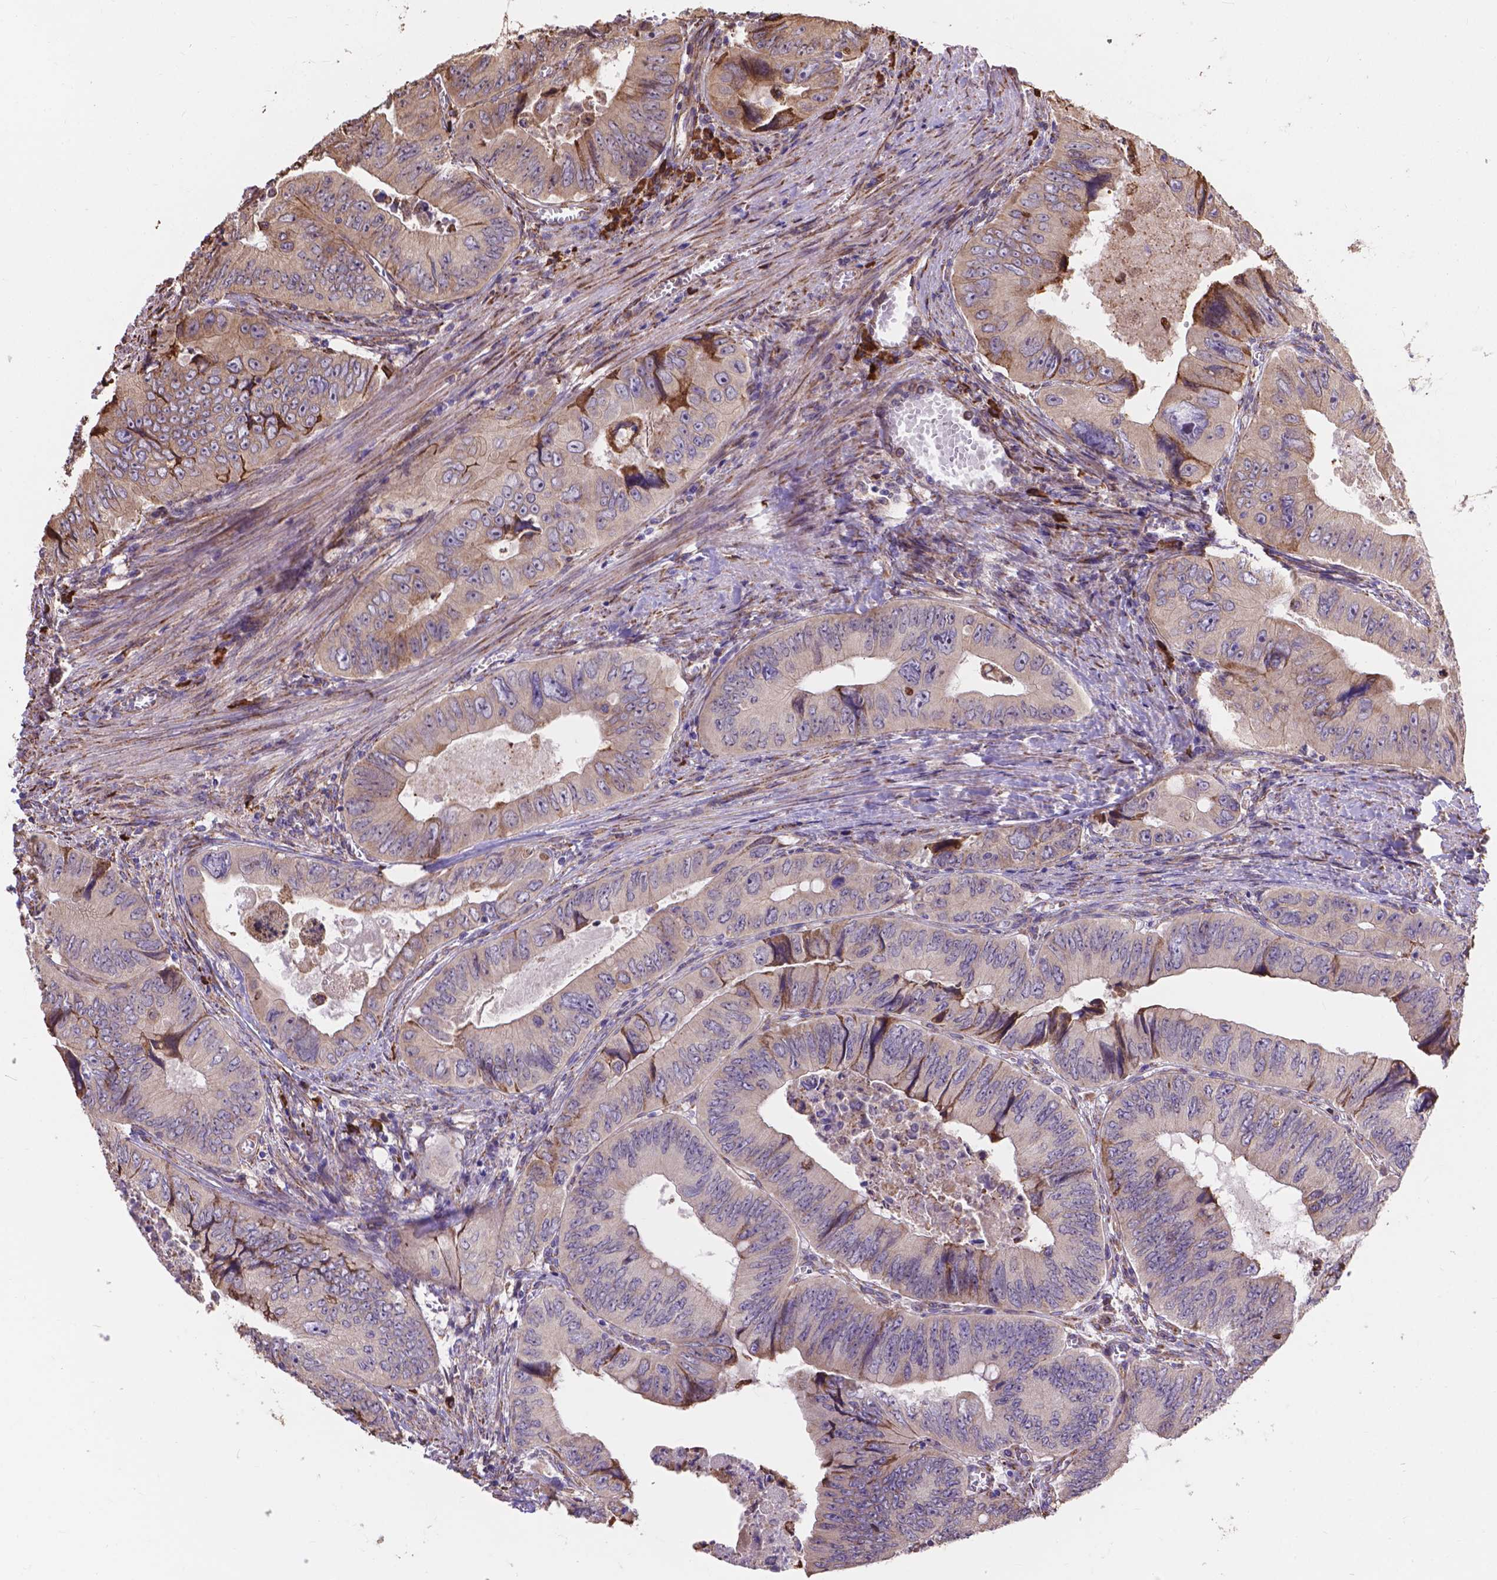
{"staining": {"intensity": "moderate", "quantity": "<25%", "location": "cytoplasmic/membranous"}, "tissue": "colorectal cancer", "cell_type": "Tumor cells", "image_type": "cancer", "snomed": [{"axis": "morphology", "description": "Adenocarcinoma, NOS"}, {"axis": "topography", "description": "Colon"}], "caption": "Immunohistochemistry (IHC) micrograph of neoplastic tissue: human colorectal cancer stained using immunohistochemistry demonstrates low levels of moderate protein expression localized specifically in the cytoplasmic/membranous of tumor cells, appearing as a cytoplasmic/membranous brown color.", "gene": "IPO11", "patient": {"sex": "female", "age": 84}}